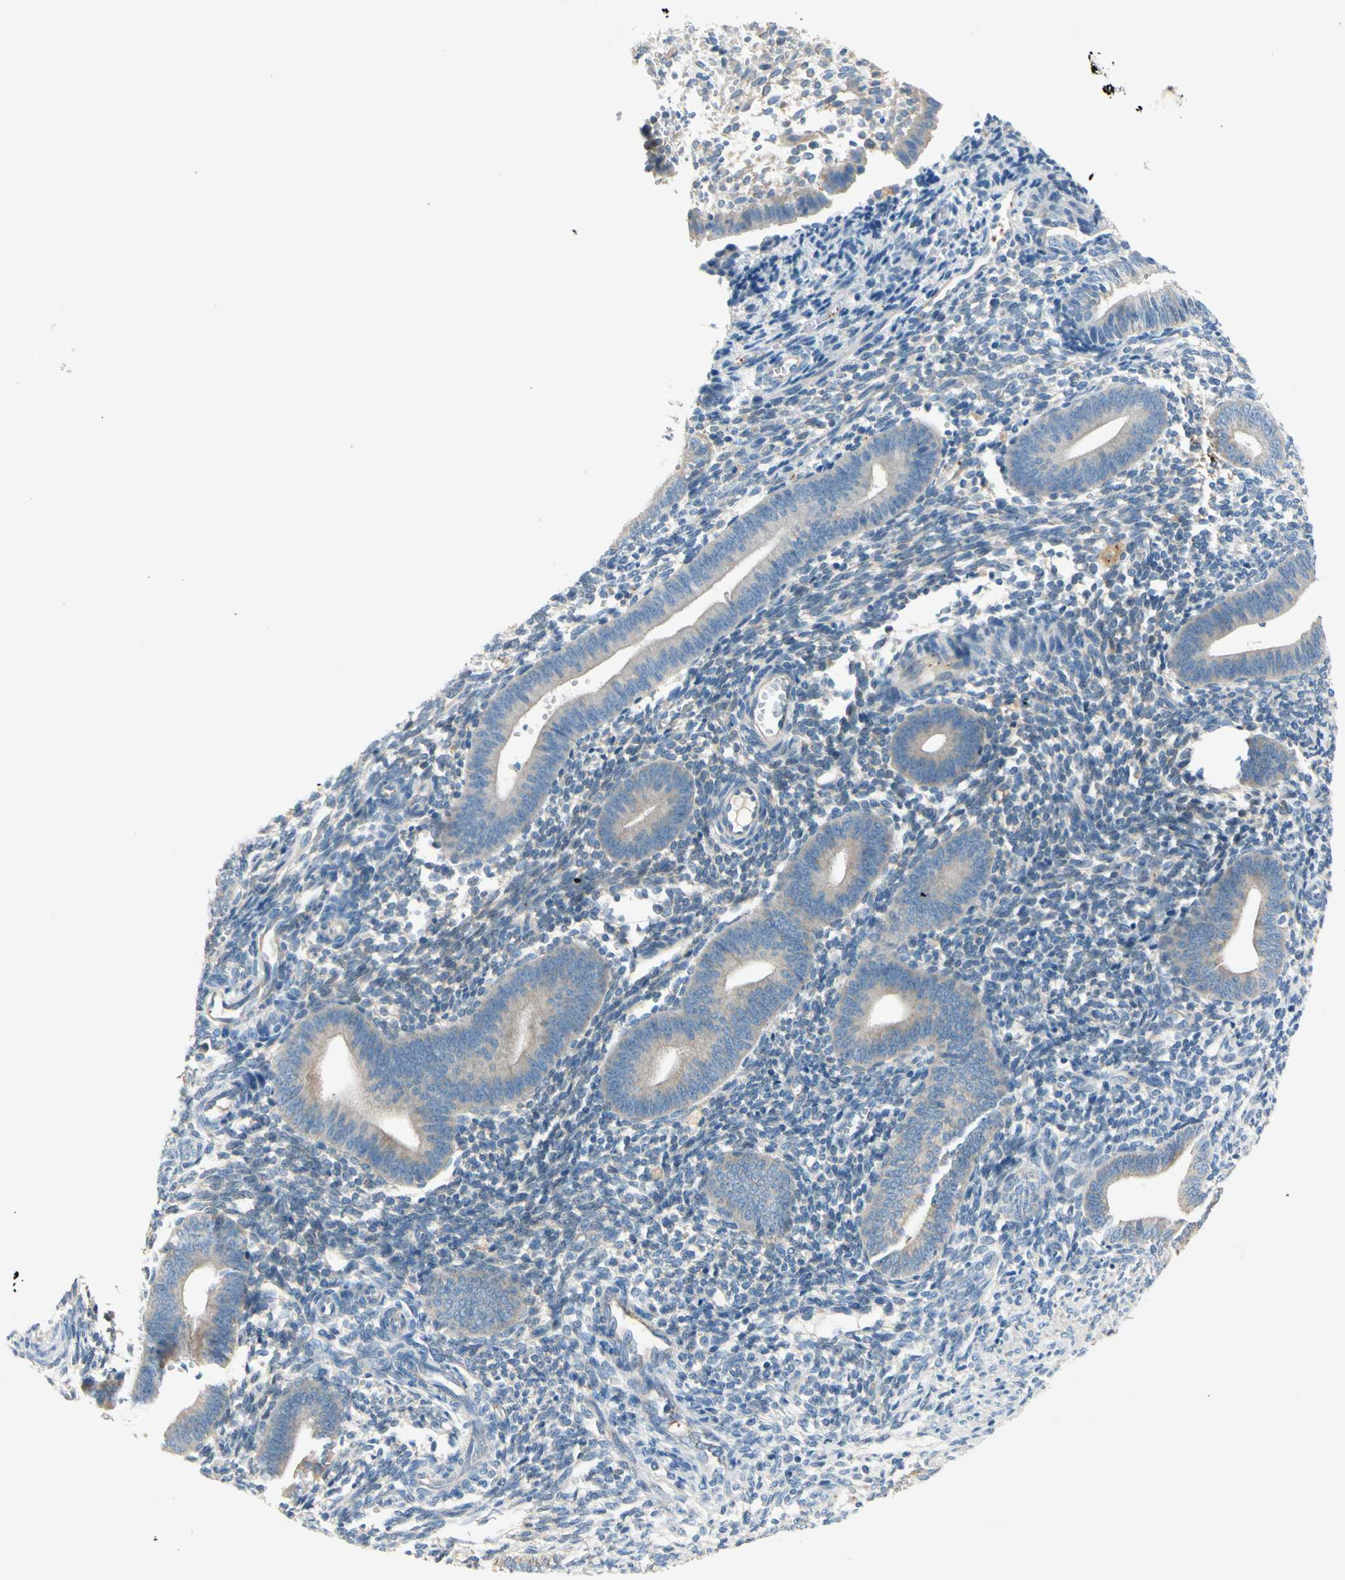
{"staining": {"intensity": "weak", "quantity": "25%-75%", "location": "cytoplasmic/membranous"}, "tissue": "endometrium", "cell_type": "Cells in endometrial stroma", "image_type": "normal", "snomed": [{"axis": "morphology", "description": "Normal tissue, NOS"}, {"axis": "topography", "description": "Uterus"}, {"axis": "topography", "description": "Endometrium"}], "caption": "DAB immunohistochemical staining of benign human endometrium shows weak cytoplasmic/membranous protein staining in about 25%-75% of cells in endometrial stroma.", "gene": "LY6G6F", "patient": {"sex": "female", "age": 33}}